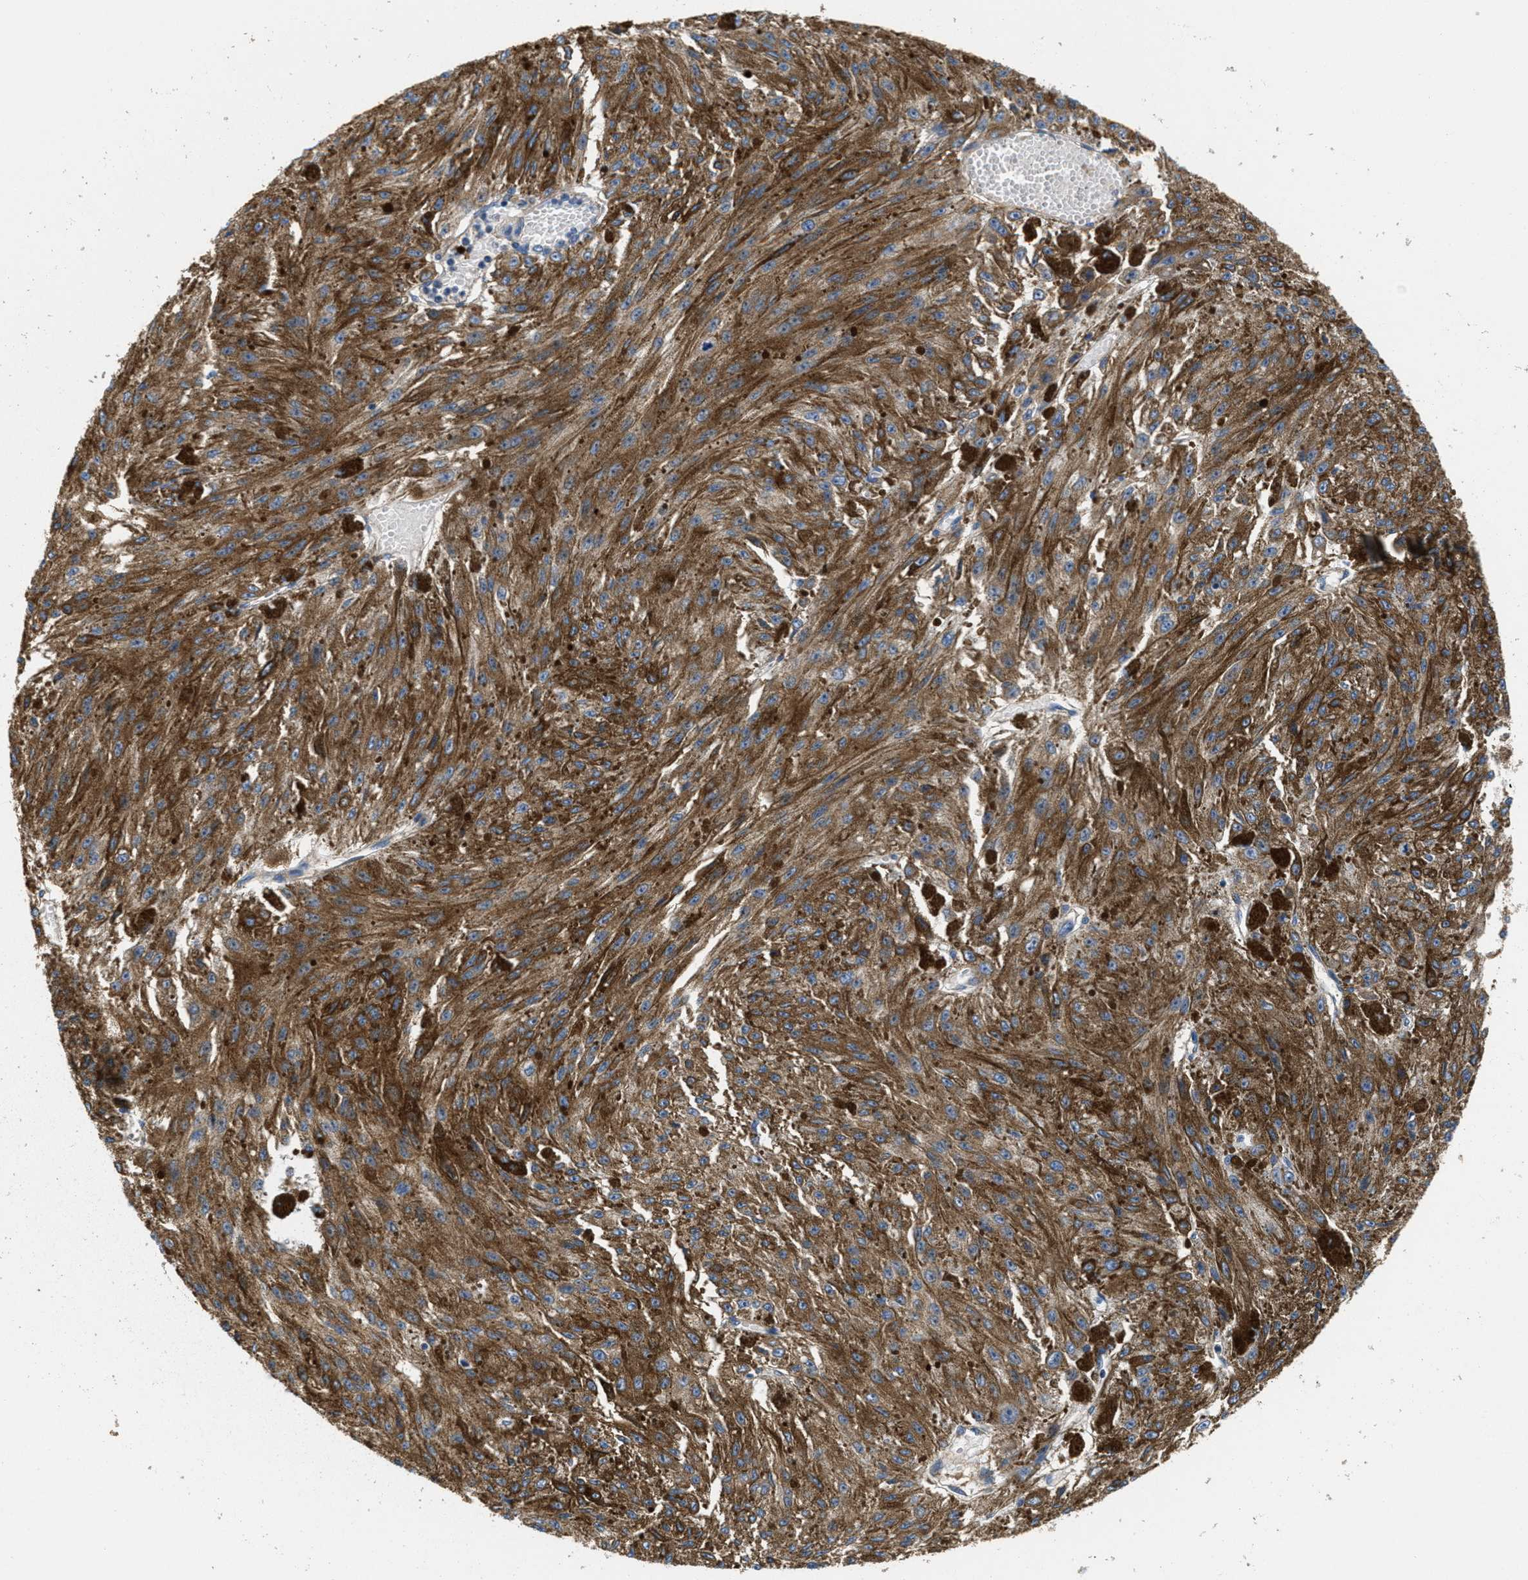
{"staining": {"intensity": "moderate", "quantity": ">75%", "location": "cytoplasmic/membranous"}, "tissue": "melanoma", "cell_type": "Tumor cells", "image_type": "cancer", "snomed": [{"axis": "morphology", "description": "Malignant melanoma, NOS"}, {"axis": "topography", "description": "Other"}], "caption": "This is an image of immunohistochemistry staining of malignant melanoma, which shows moderate expression in the cytoplasmic/membranous of tumor cells.", "gene": "GALK1", "patient": {"sex": "male", "age": 79}}